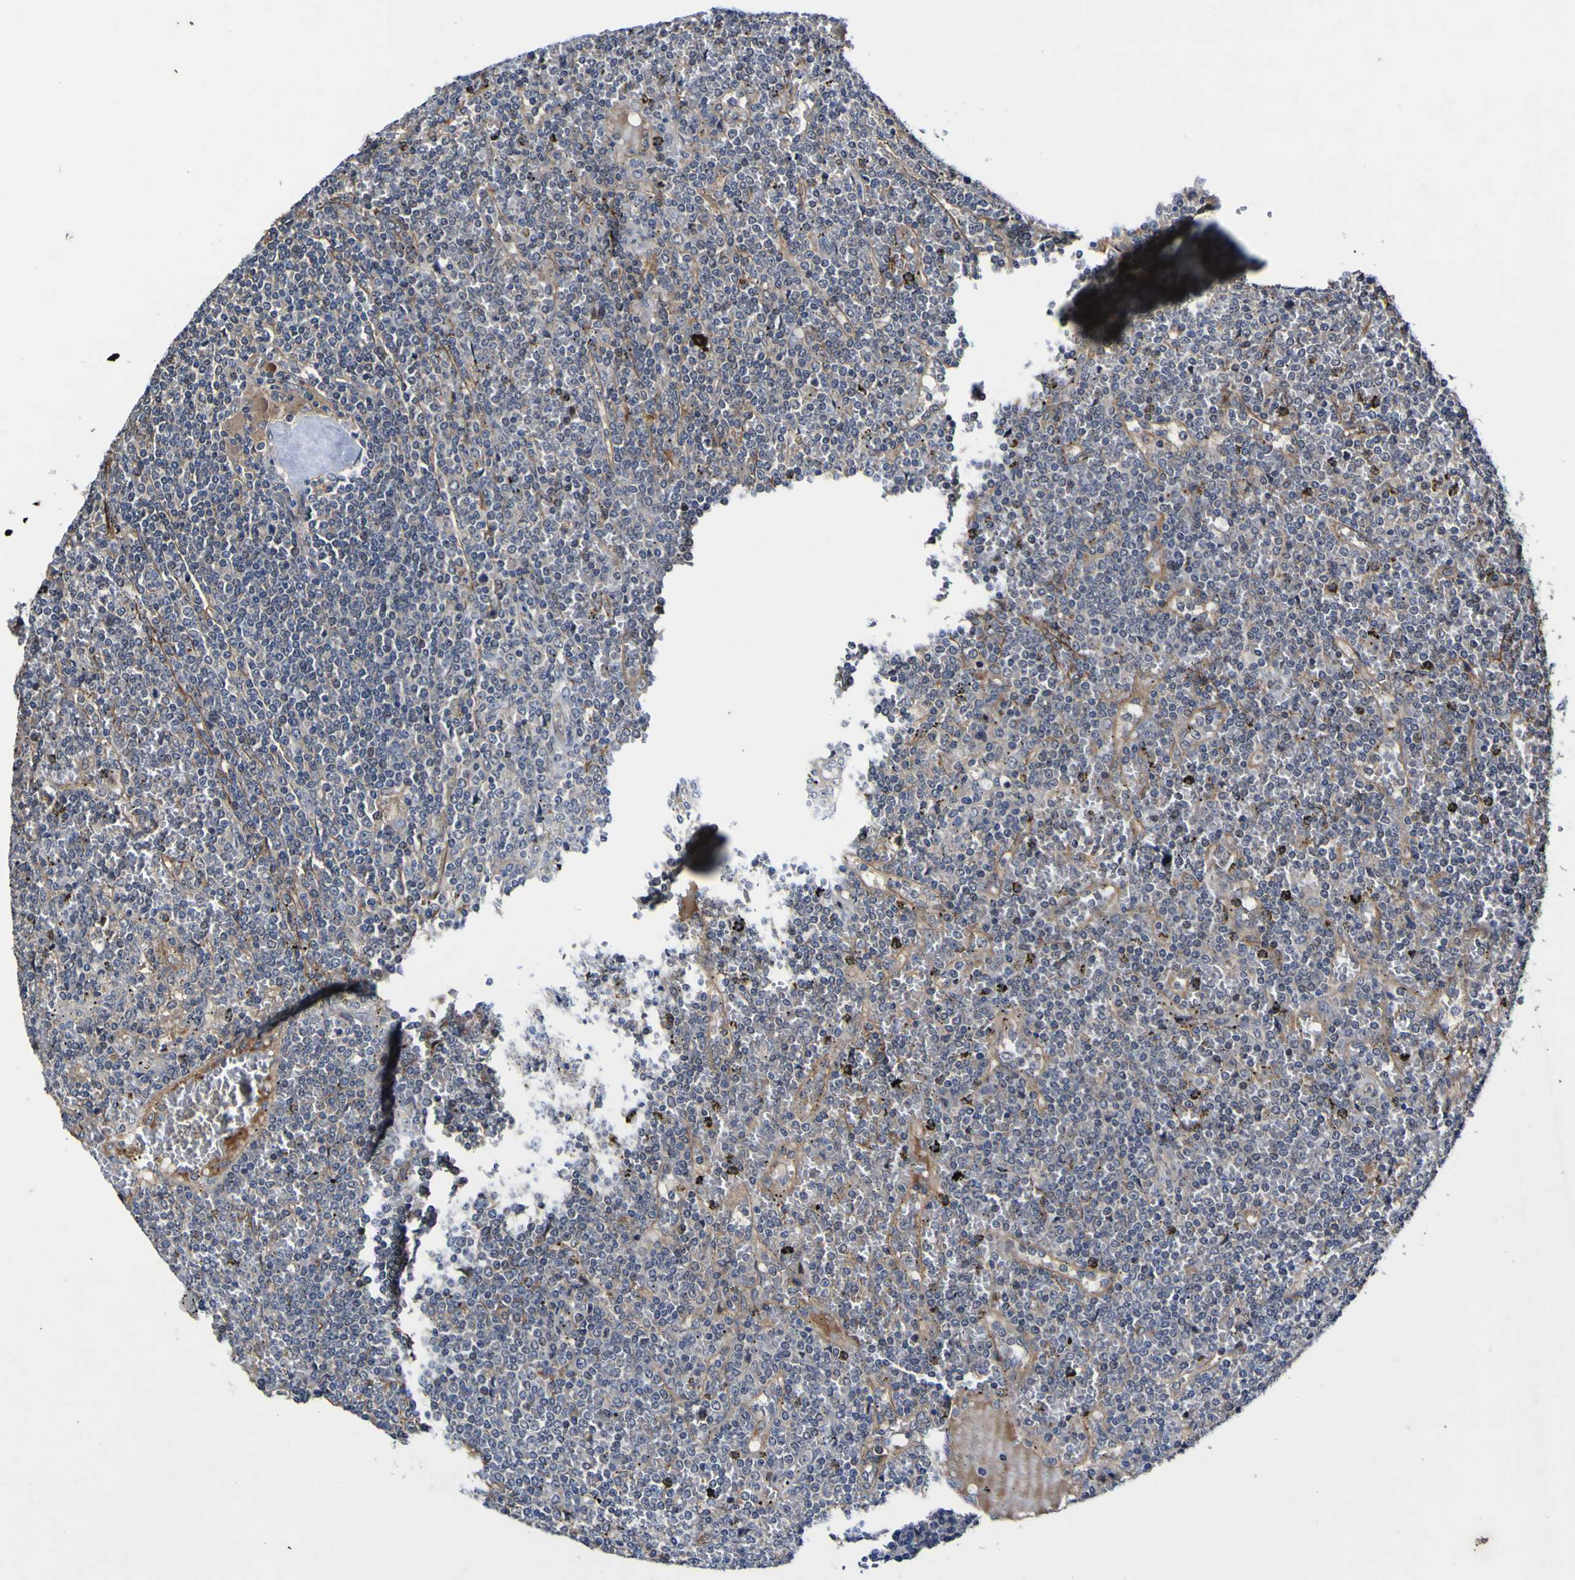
{"staining": {"intensity": "negative", "quantity": "none", "location": "none"}, "tissue": "lymphoma", "cell_type": "Tumor cells", "image_type": "cancer", "snomed": [{"axis": "morphology", "description": "Malignant lymphoma, non-Hodgkin's type, Low grade"}, {"axis": "topography", "description": "Spleen"}], "caption": "An IHC micrograph of lymphoma is shown. There is no staining in tumor cells of lymphoma. (Immunohistochemistry (ihc), brightfield microscopy, high magnification).", "gene": "CCL2", "patient": {"sex": "female", "age": 19}}